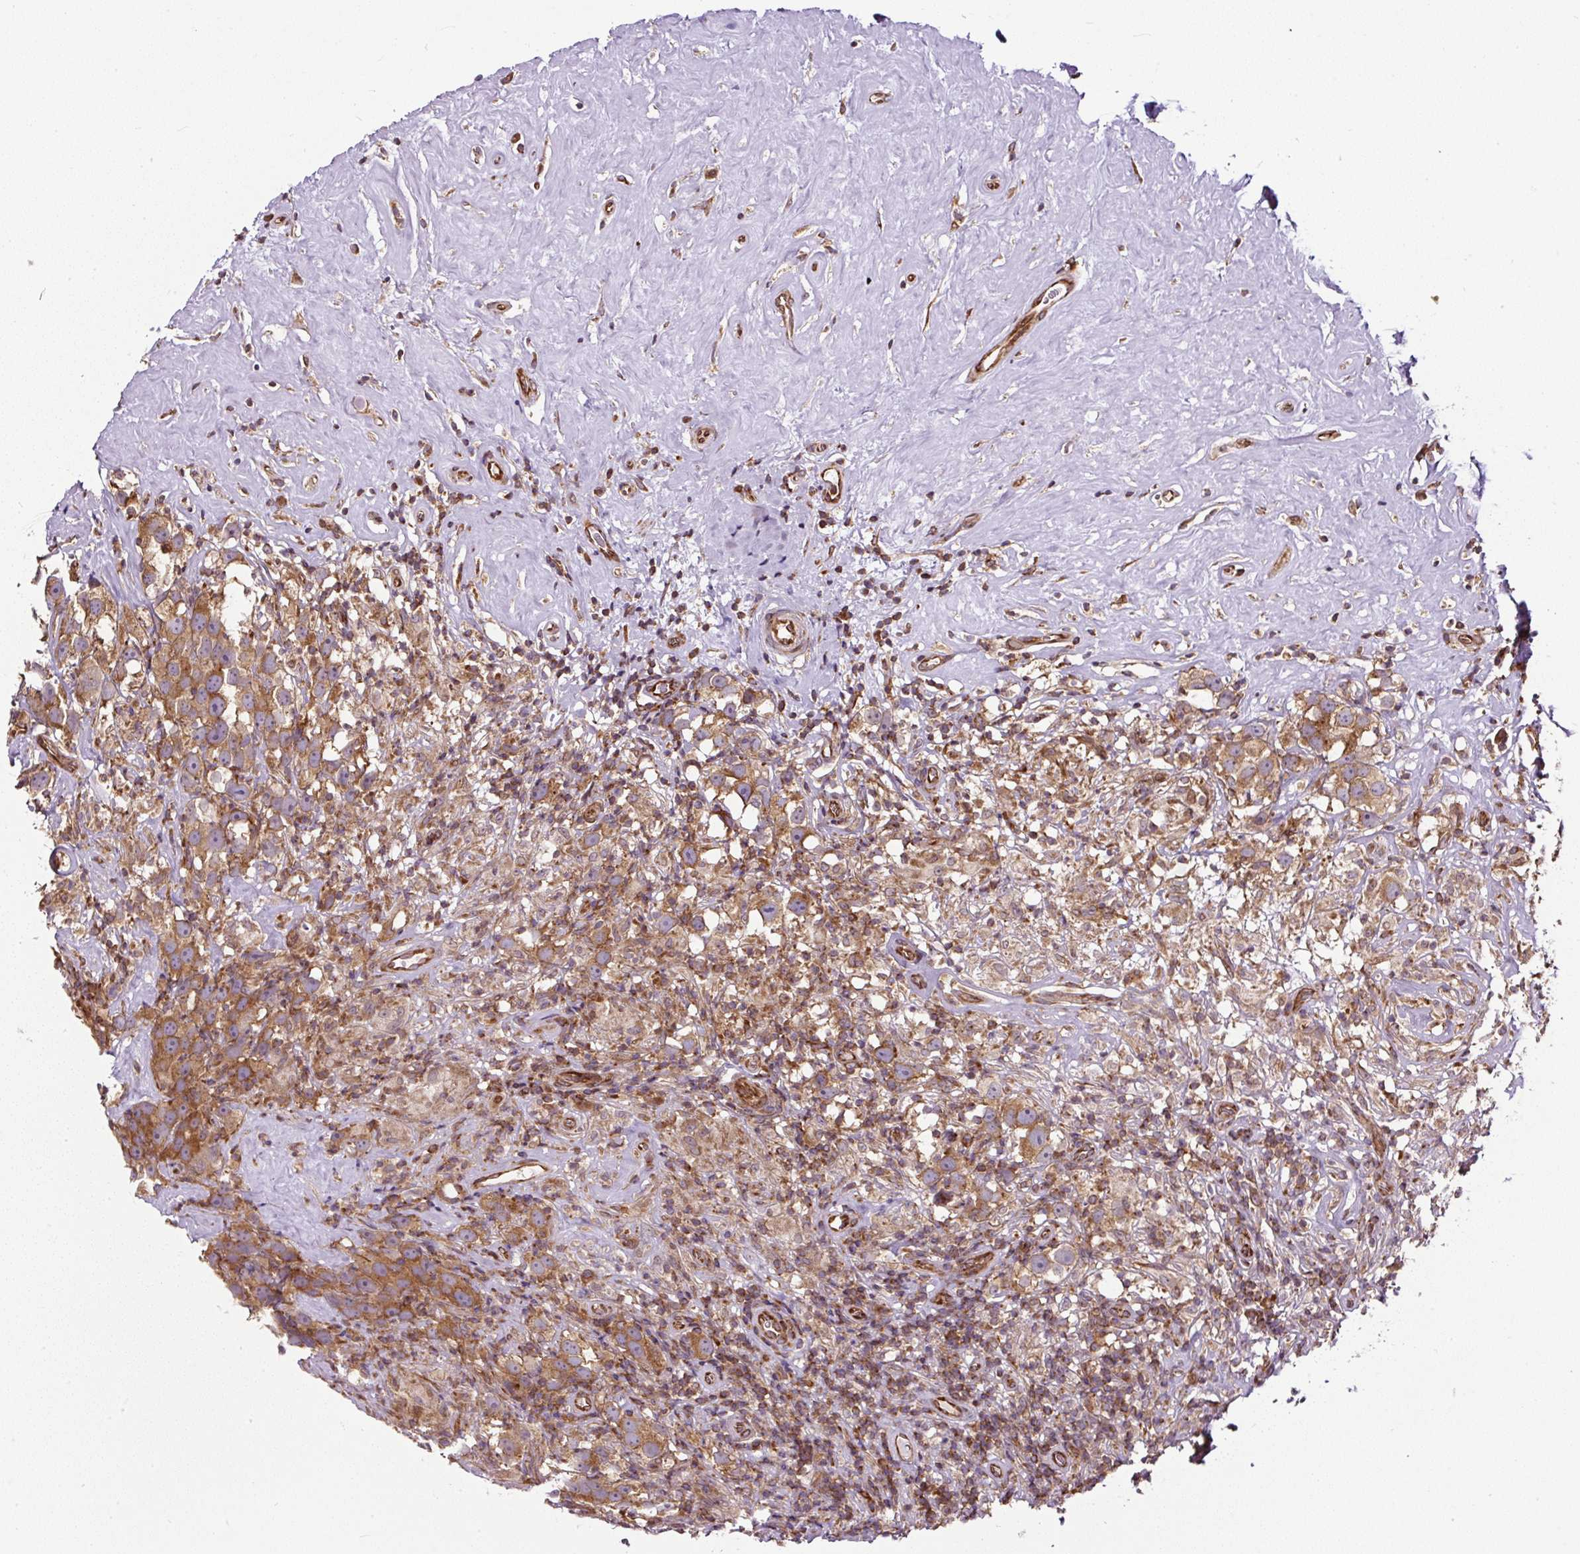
{"staining": {"intensity": "moderate", "quantity": ">75%", "location": "cytoplasmic/membranous"}, "tissue": "testis cancer", "cell_type": "Tumor cells", "image_type": "cancer", "snomed": [{"axis": "morphology", "description": "Seminoma, NOS"}, {"axis": "topography", "description": "Testis"}], "caption": "Moderate cytoplasmic/membranous positivity is seen in about >75% of tumor cells in testis cancer.", "gene": "KDM4E", "patient": {"sex": "male", "age": 49}}